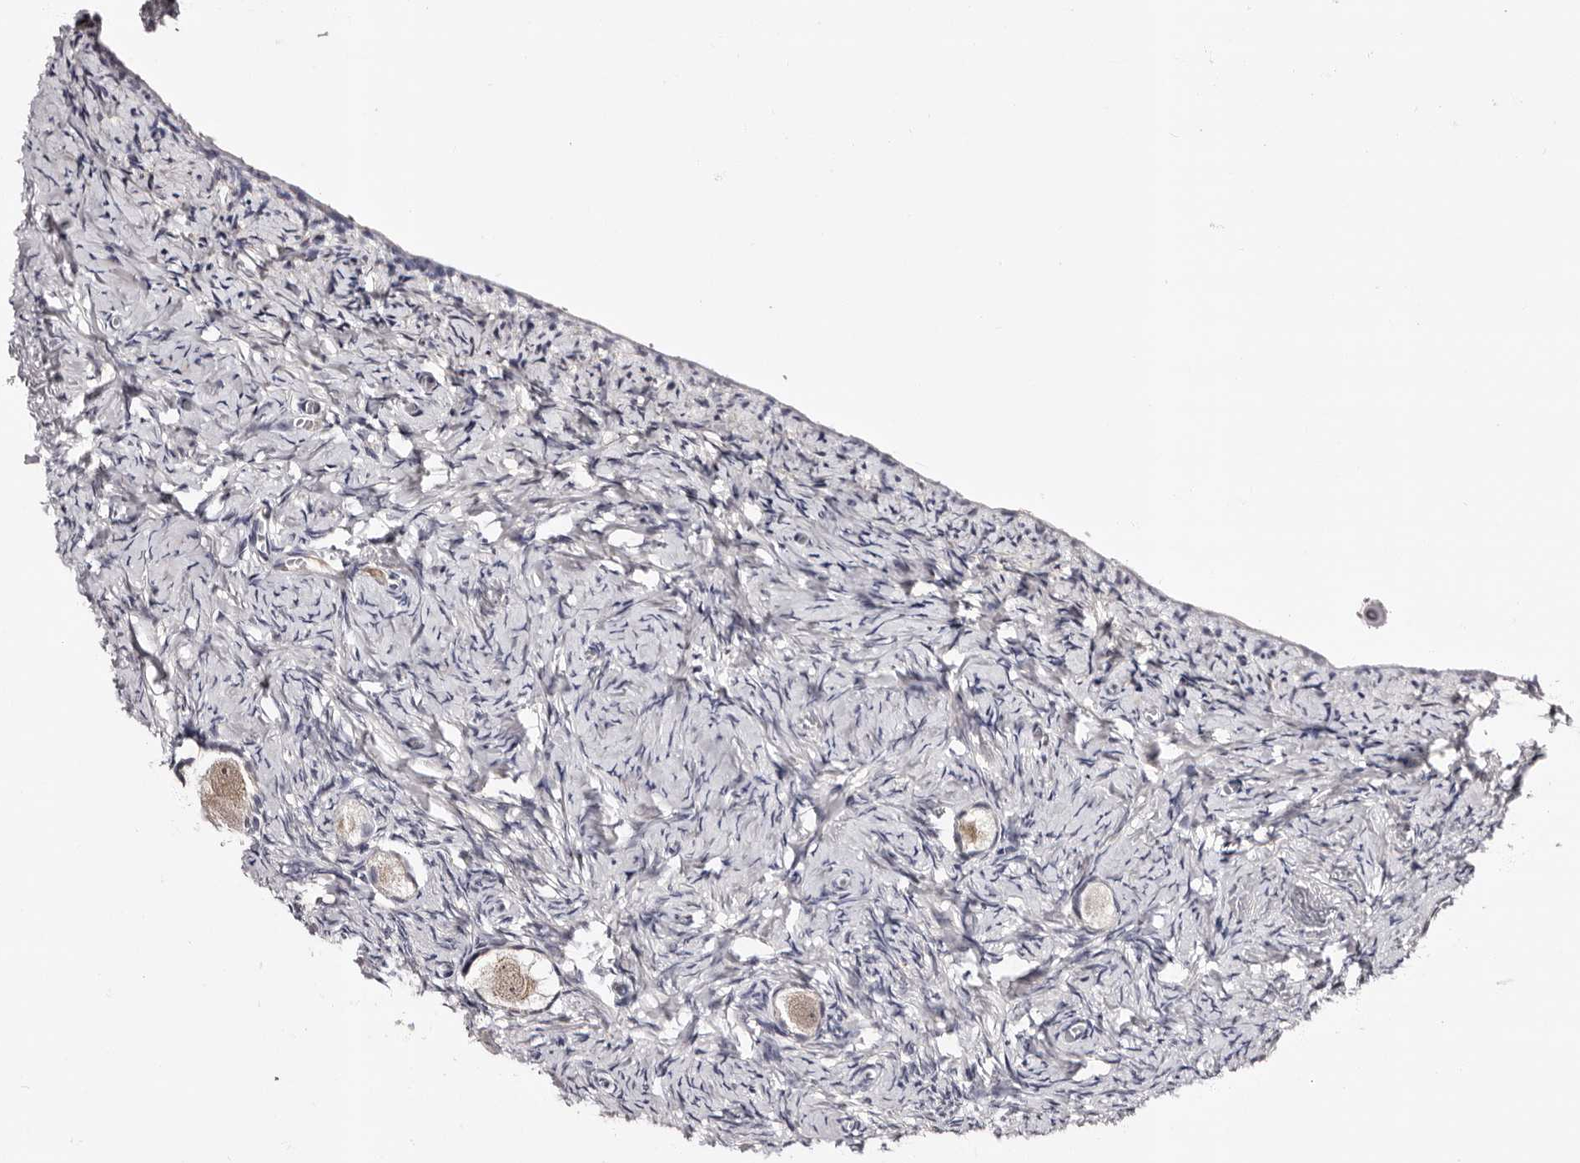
{"staining": {"intensity": "weak", "quantity": ">75%", "location": "cytoplasmic/membranous"}, "tissue": "ovary", "cell_type": "Follicle cells", "image_type": "normal", "snomed": [{"axis": "morphology", "description": "Normal tissue, NOS"}, {"axis": "topography", "description": "Ovary"}], "caption": "Ovary stained with IHC shows weak cytoplasmic/membranous positivity in approximately >75% of follicle cells.", "gene": "TAF4B", "patient": {"sex": "female", "age": 27}}